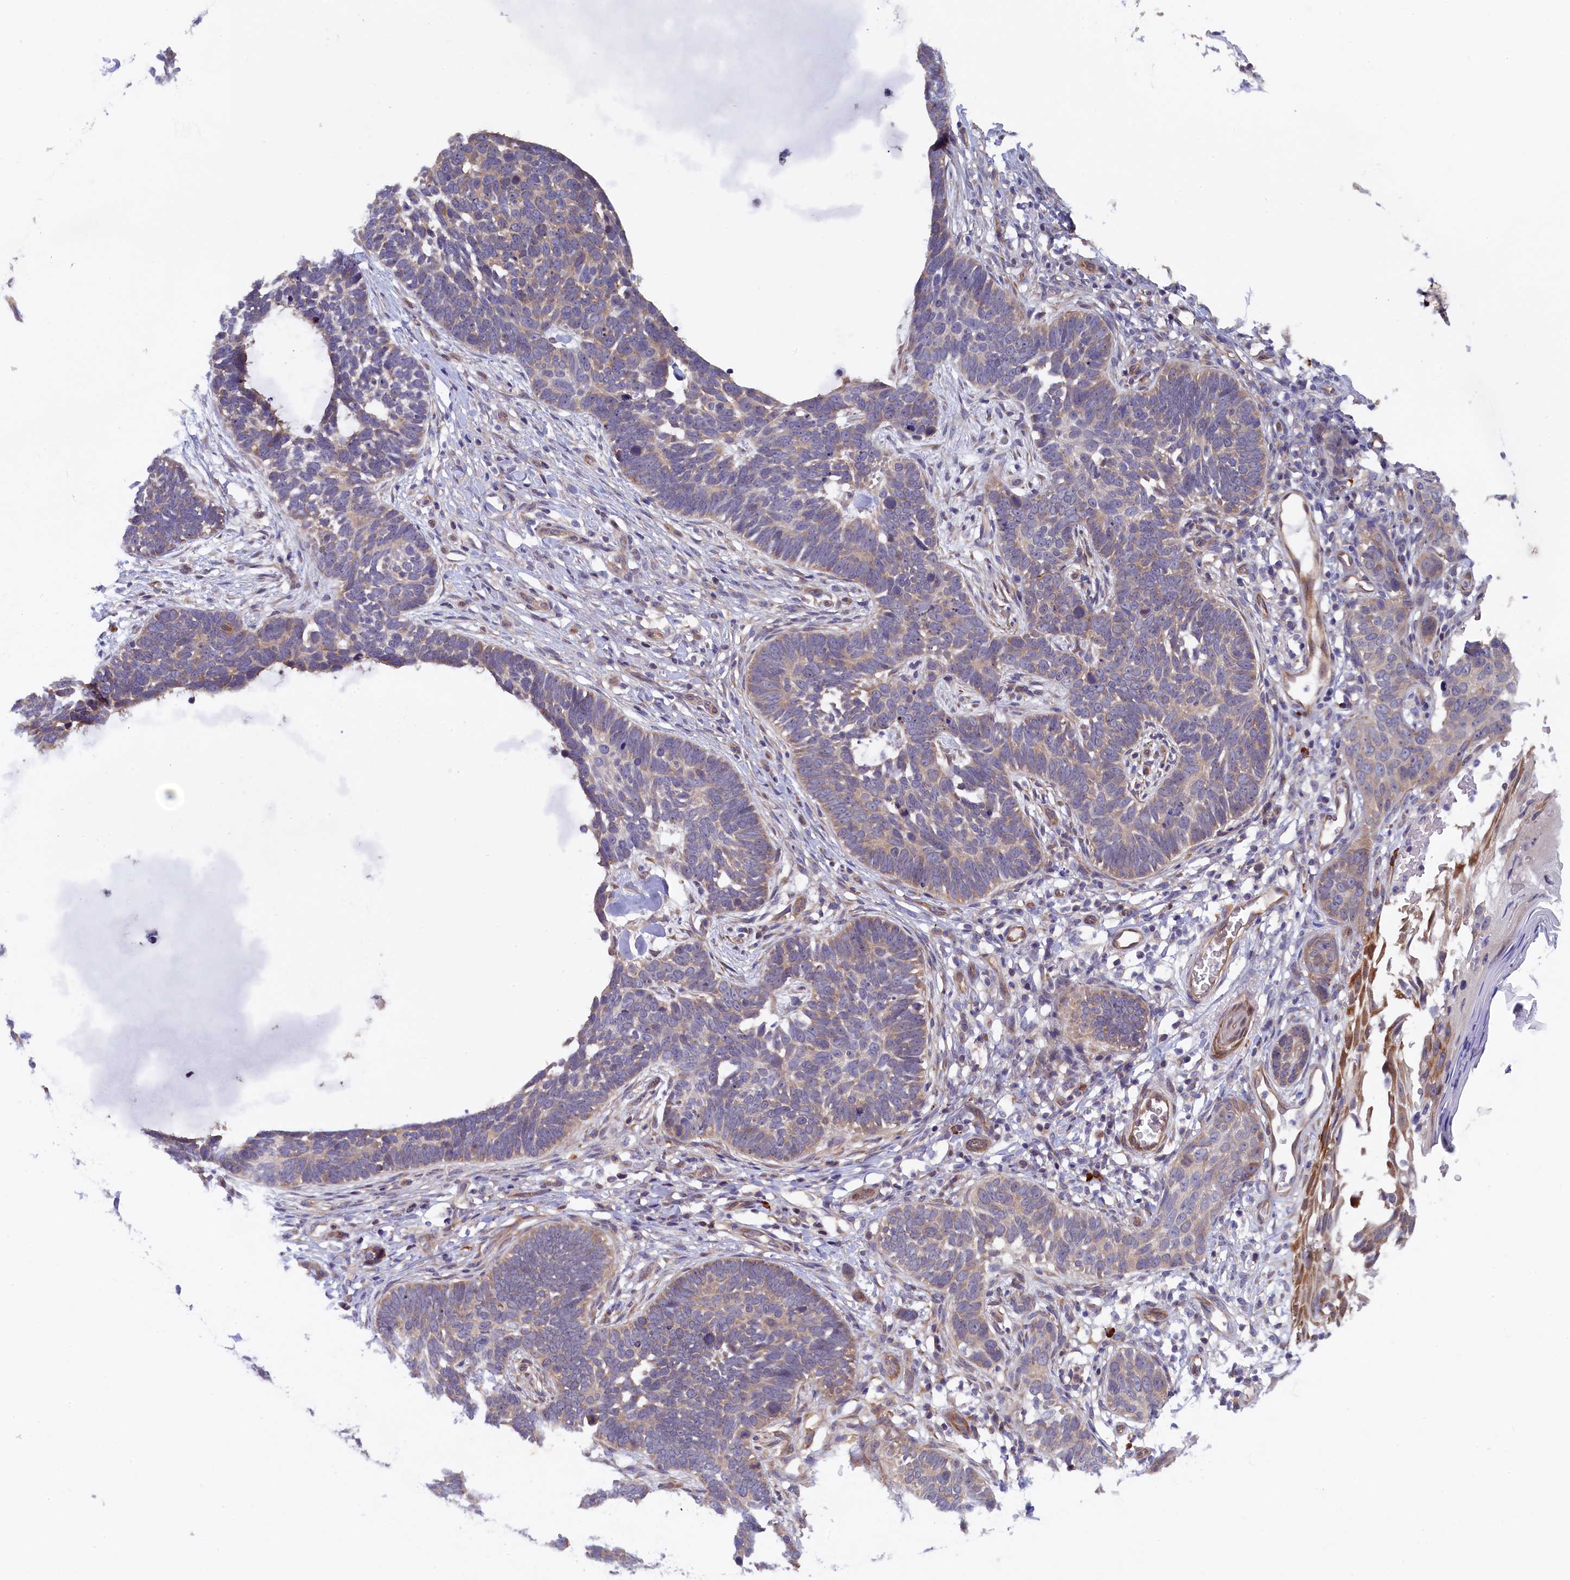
{"staining": {"intensity": "weak", "quantity": "25%-75%", "location": "cytoplasmic/membranous"}, "tissue": "skin cancer", "cell_type": "Tumor cells", "image_type": "cancer", "snomed": [{"axis": "morphology", "description": "Normal tissue, NOS"}, {"axis": "morphology", "description": "Basal cell carcinoma"}, {"axis": "topography", "description": "Skin"}], "caption": "Skin cancer (basal cell carcinoma) tissue shows weak cytoplasmic/membranous staining in about 25%-75% of tumor cells", "gene": "JPT2", "patient": {"sex": "male", "age": 77}}